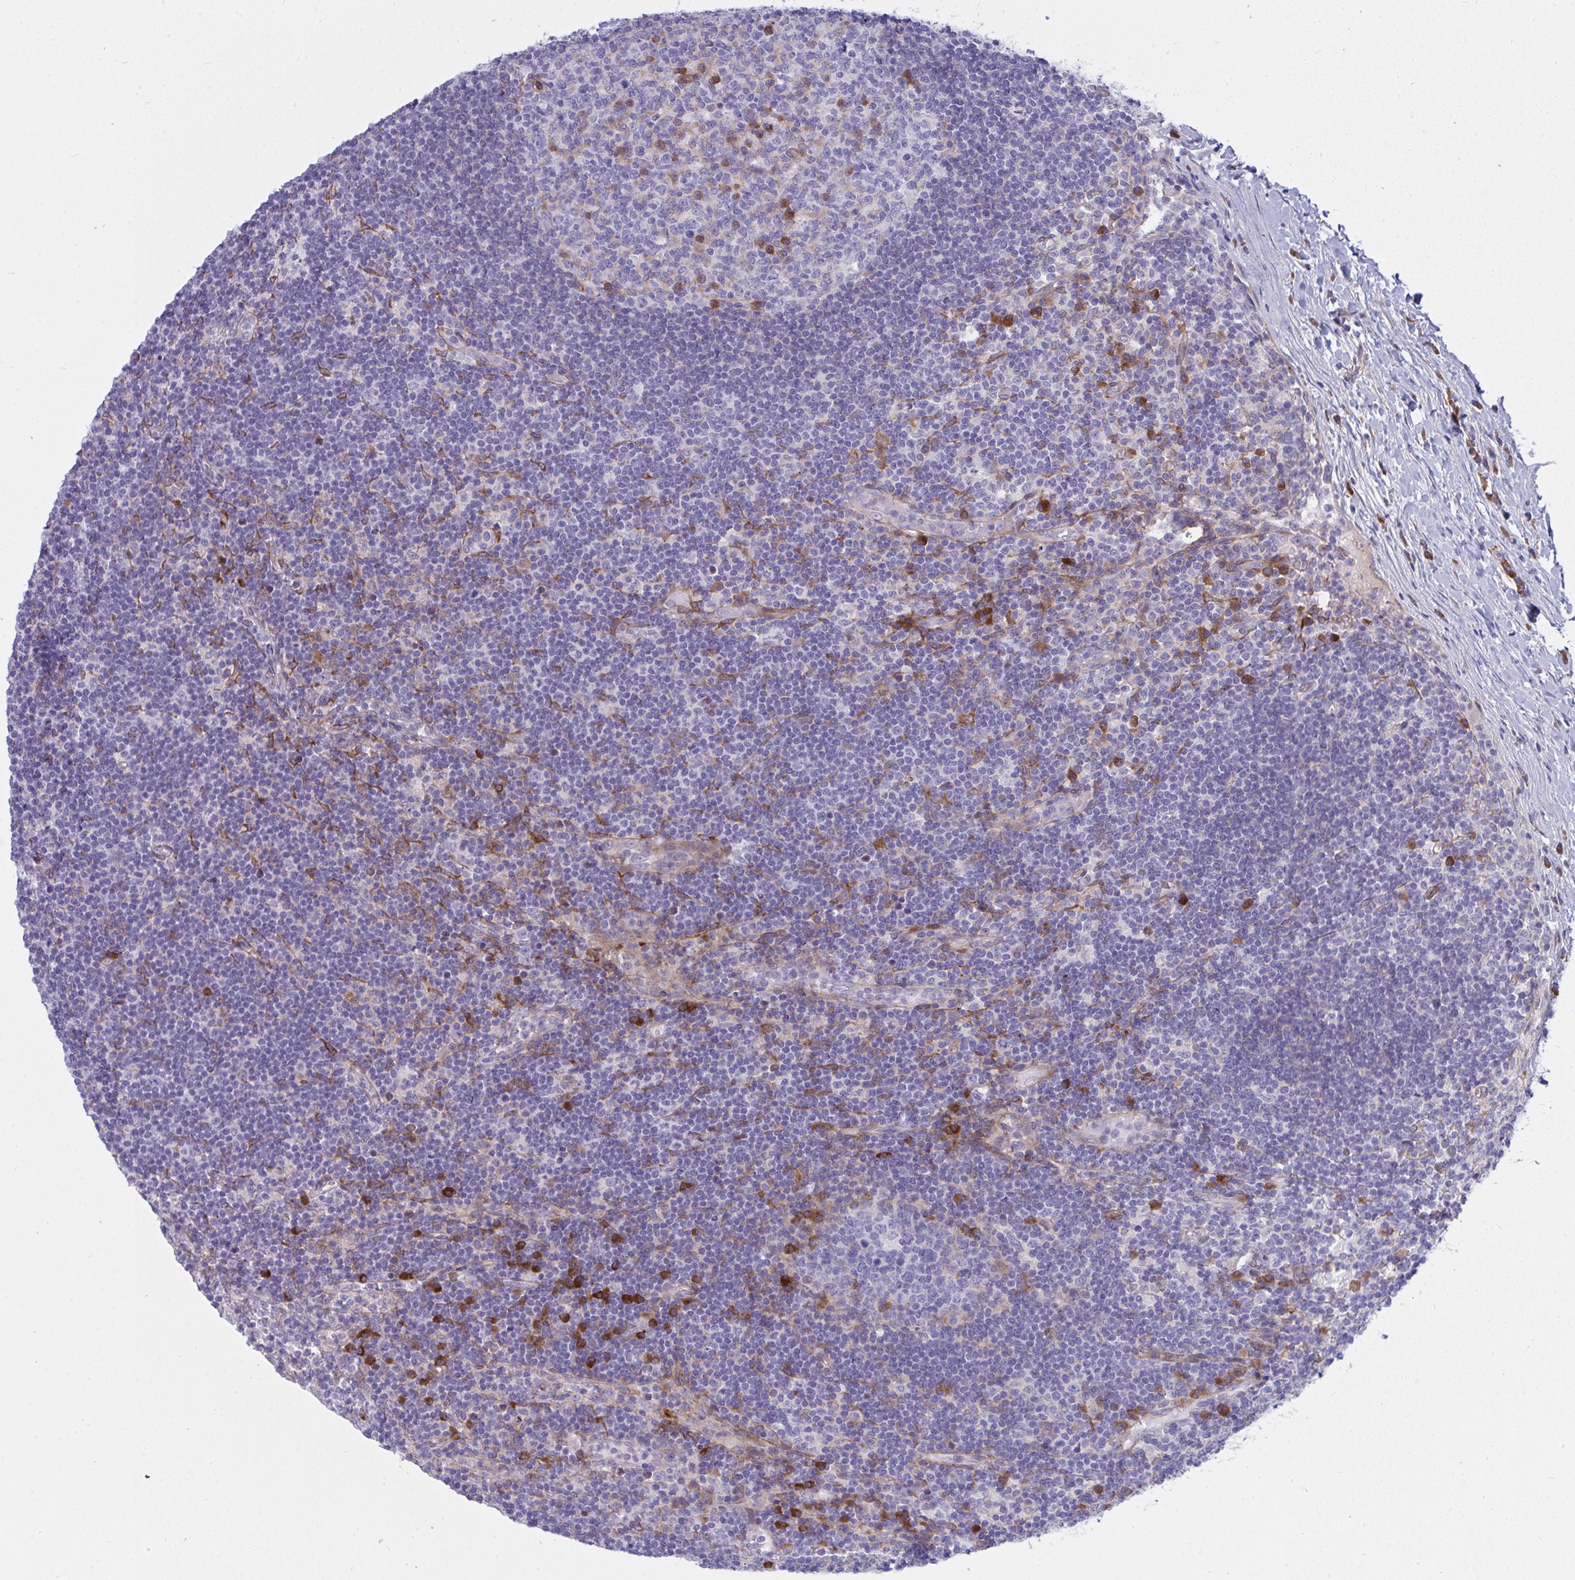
{"staining": {"intensity": "moderate", "quantity": "<25%", "location": "cytoplasmic/membranous"}, "tissue": "lymph node", "cell_type": "Germinal center cells", "image_type": "normal", "snomed": [{"axis": "morphology", "description": "Normal tissue, NOS"}, {"axis": "topography", "description": "Lymph node"}], "caption": "Immunohistochemical staining of unremarkable human lymph node reveals low levels of moderate cytoplasmic/membranous positivity in about <25% of germinal center cells.", "gene": "GAB1", "patient": {"sex": "male", "age": 67}}